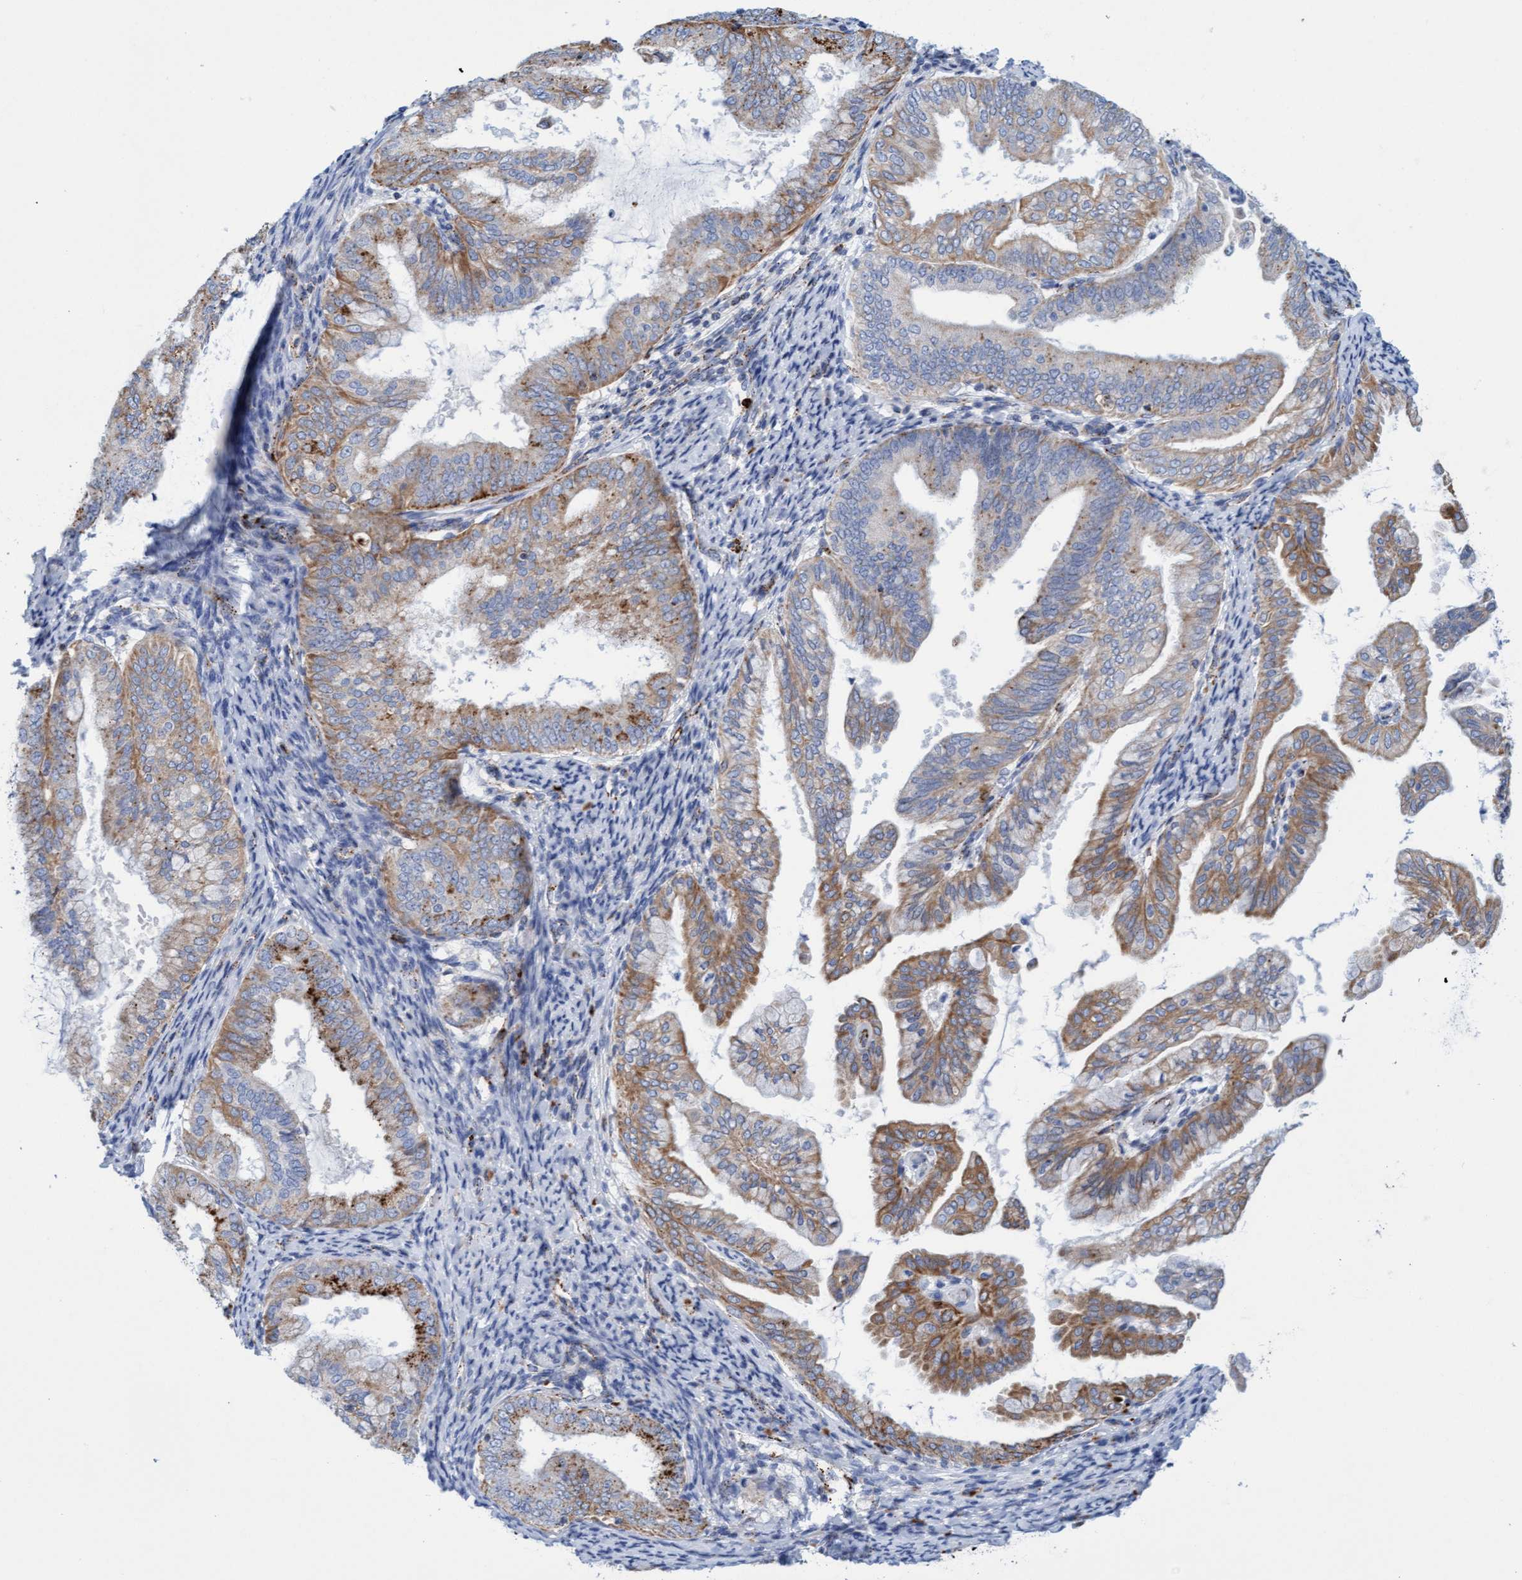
{"staining": {"intensity": "moderate", "quantity": "25%-75%", "location": "cytoplasmic/membranous"}, "tissue": "endometrial cancer", "cell_type": "Tumor cells", "image_type": "cancer", "snomed": [{"axis": "morphology", "description": "Adenocarcinoma, NOS"}, {"axis": "topography", "description": "Endometrium"}], "caption": "Immunohistochemistry (IHC) micrograph of neoplastic tissue: human endometrial cancer (adenocarcinoma) stained using IHC shows medium levels of moderate protein expression localized specifically in the cytoplasmic/membranous of tumor cells, appearing as a cytoplasmic/membranous brown color.", "gene": "SGSH", "patient": {"sex": "female", "age": 63}}